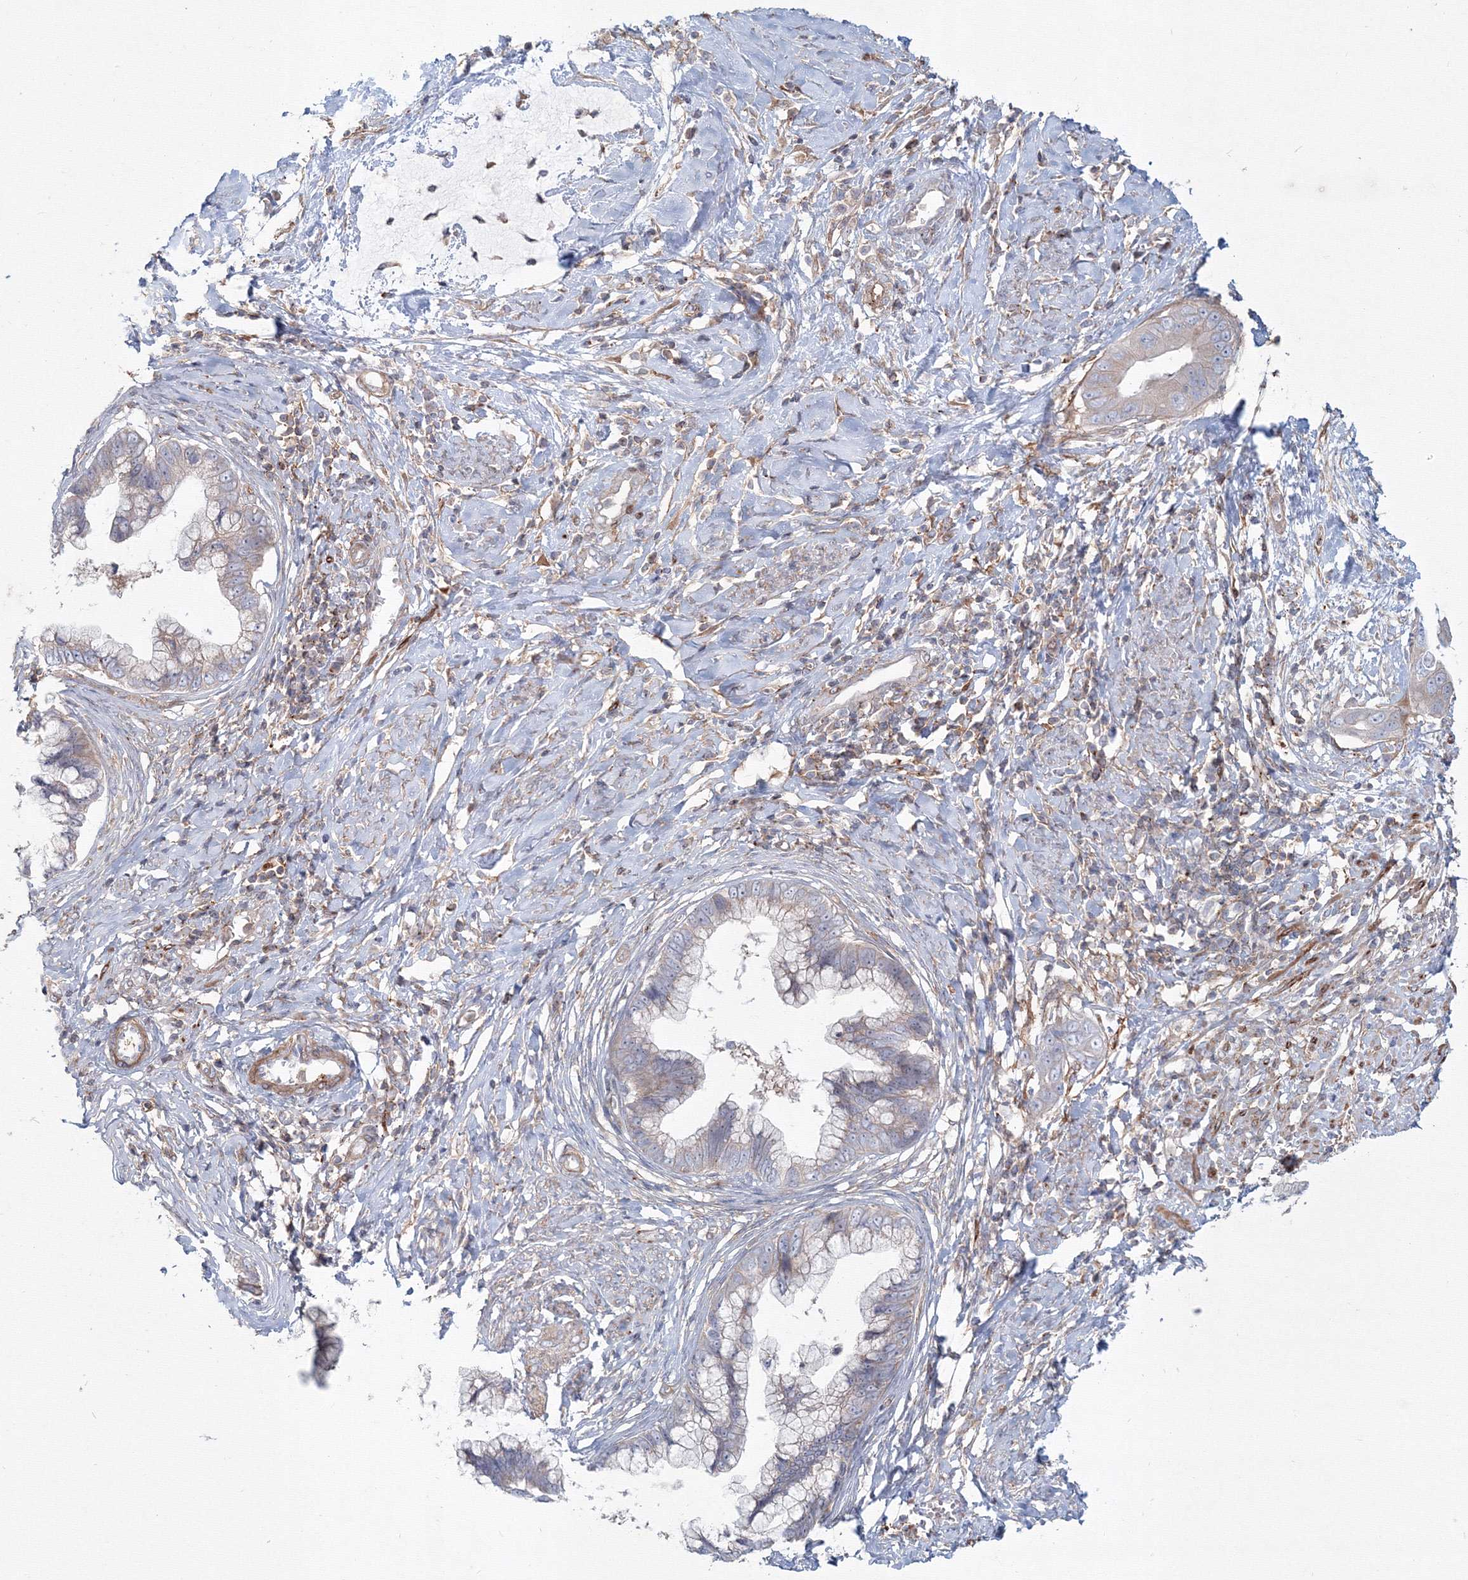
{"staining": {"intensity": "negative", "quantity": "none", "location": "none"}, "tissue": "cervical cancer", "cell_type": "Tumor cells", "image_type": "cancer", "snomed": [{"axis": "morphology", "description": "Adenocarcinoma, NOS"}, {"axis": "topography", "description": "Cervix"}], "caption": "Tumor cells show no significant positivity in cervical cancer.", "gene": "SH3PXD2A", "patient": {"sex": "female", "age": 44}}